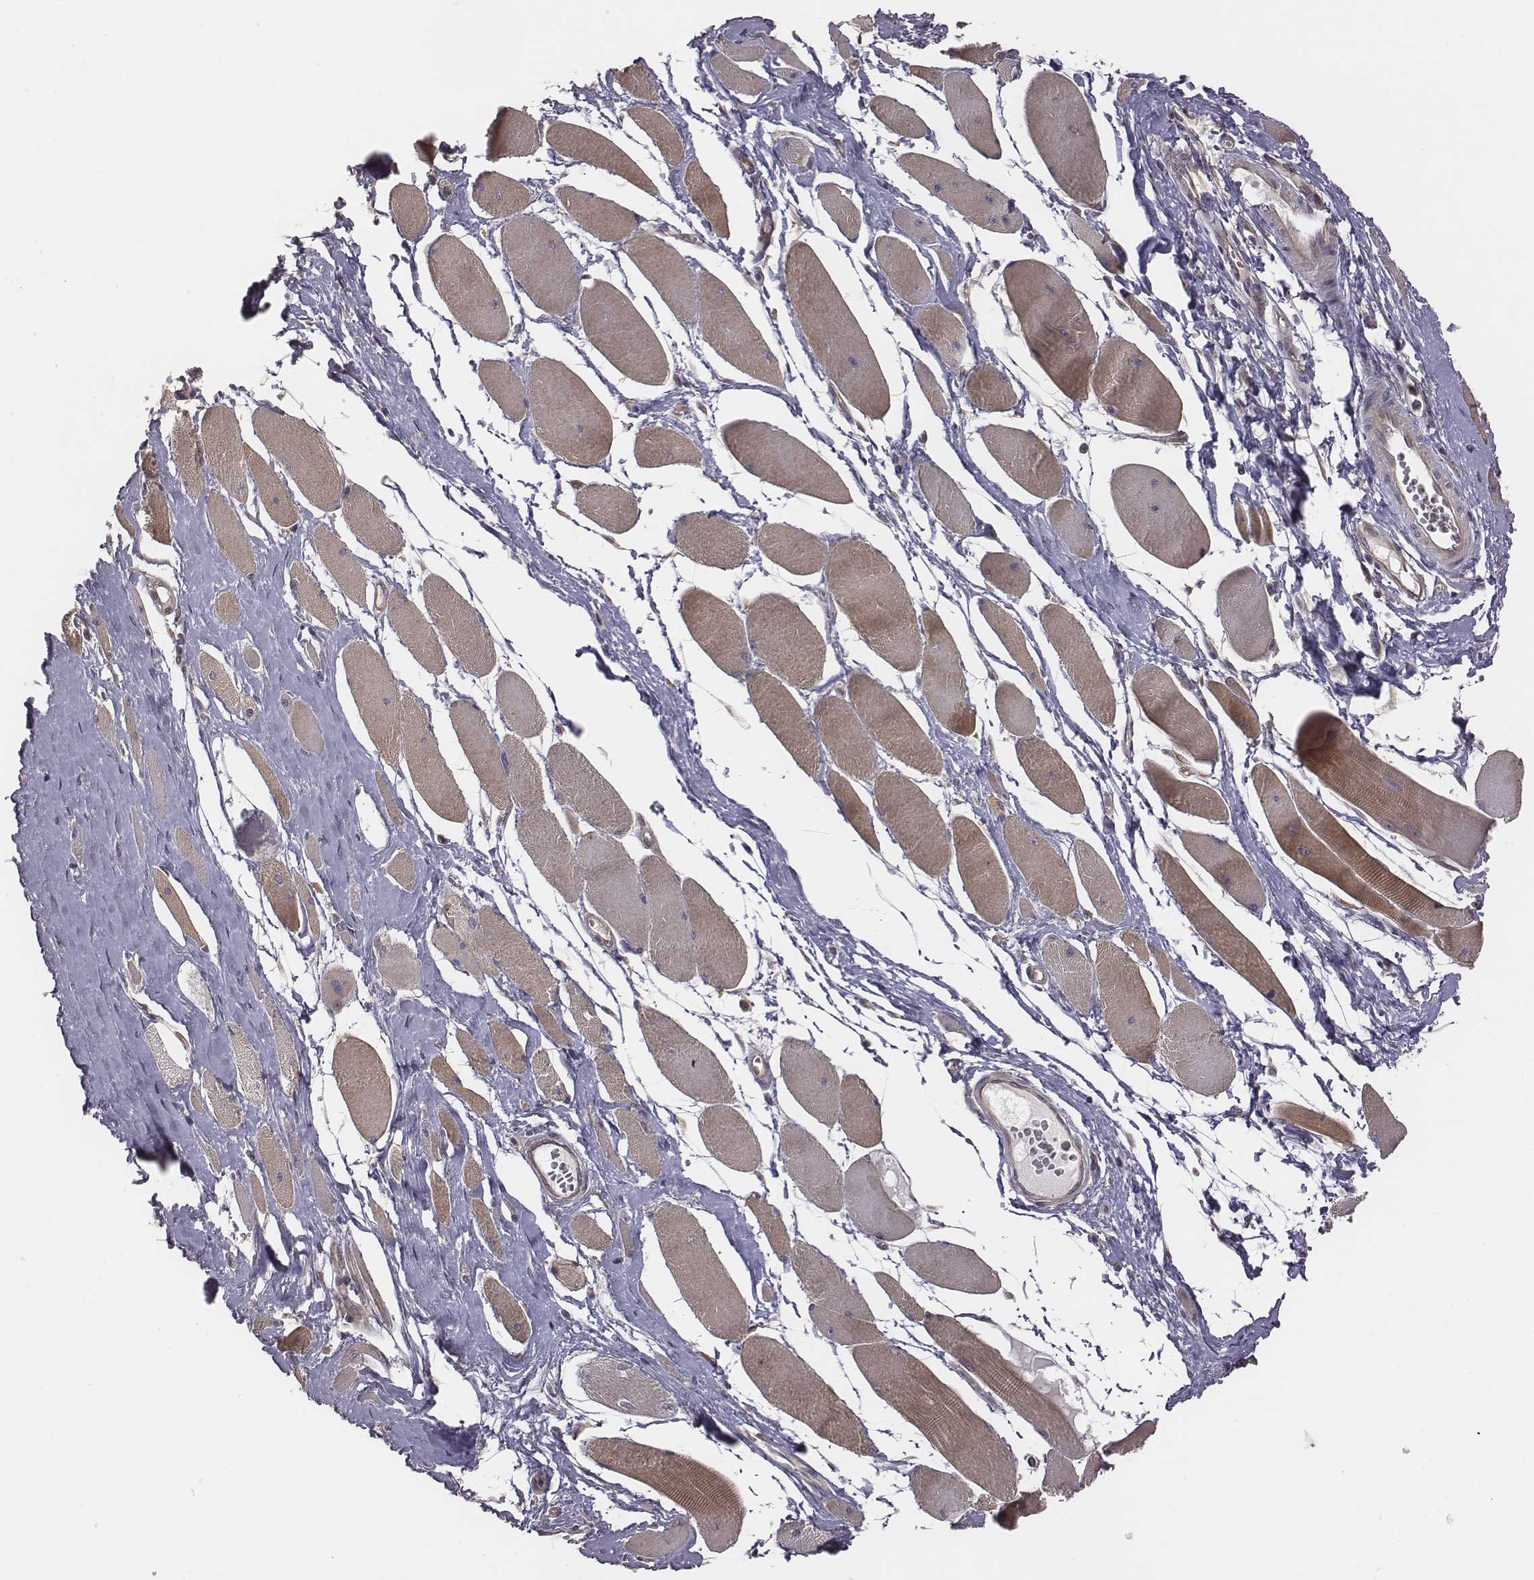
{"staining": {"intensity": "weak", "quantity": "25%-75%", "location": "cytoplasmic/membranous"}, "tissue": "skeletal muscle", "cell_type": "Myocytes", "image_type": "normal", "snomed": [{"axis": "morphology", "description": "Normal tissue, NOS"}, {"axis": "topography", "description": "Skeletal muscle"}], "caption": "Immunohistochemistry (IHC) image of benign skeletal muscle: skeletal muscle stained using immunohistochemistry demonstrates low levels of weak protein expression localized specifically in the cytoplasmic/membranous of myocytes, appearing as a cytoplasmic/membranous brown color.", "gene": "SCARF1", "patient": {"sex": "female", "age": 75}}